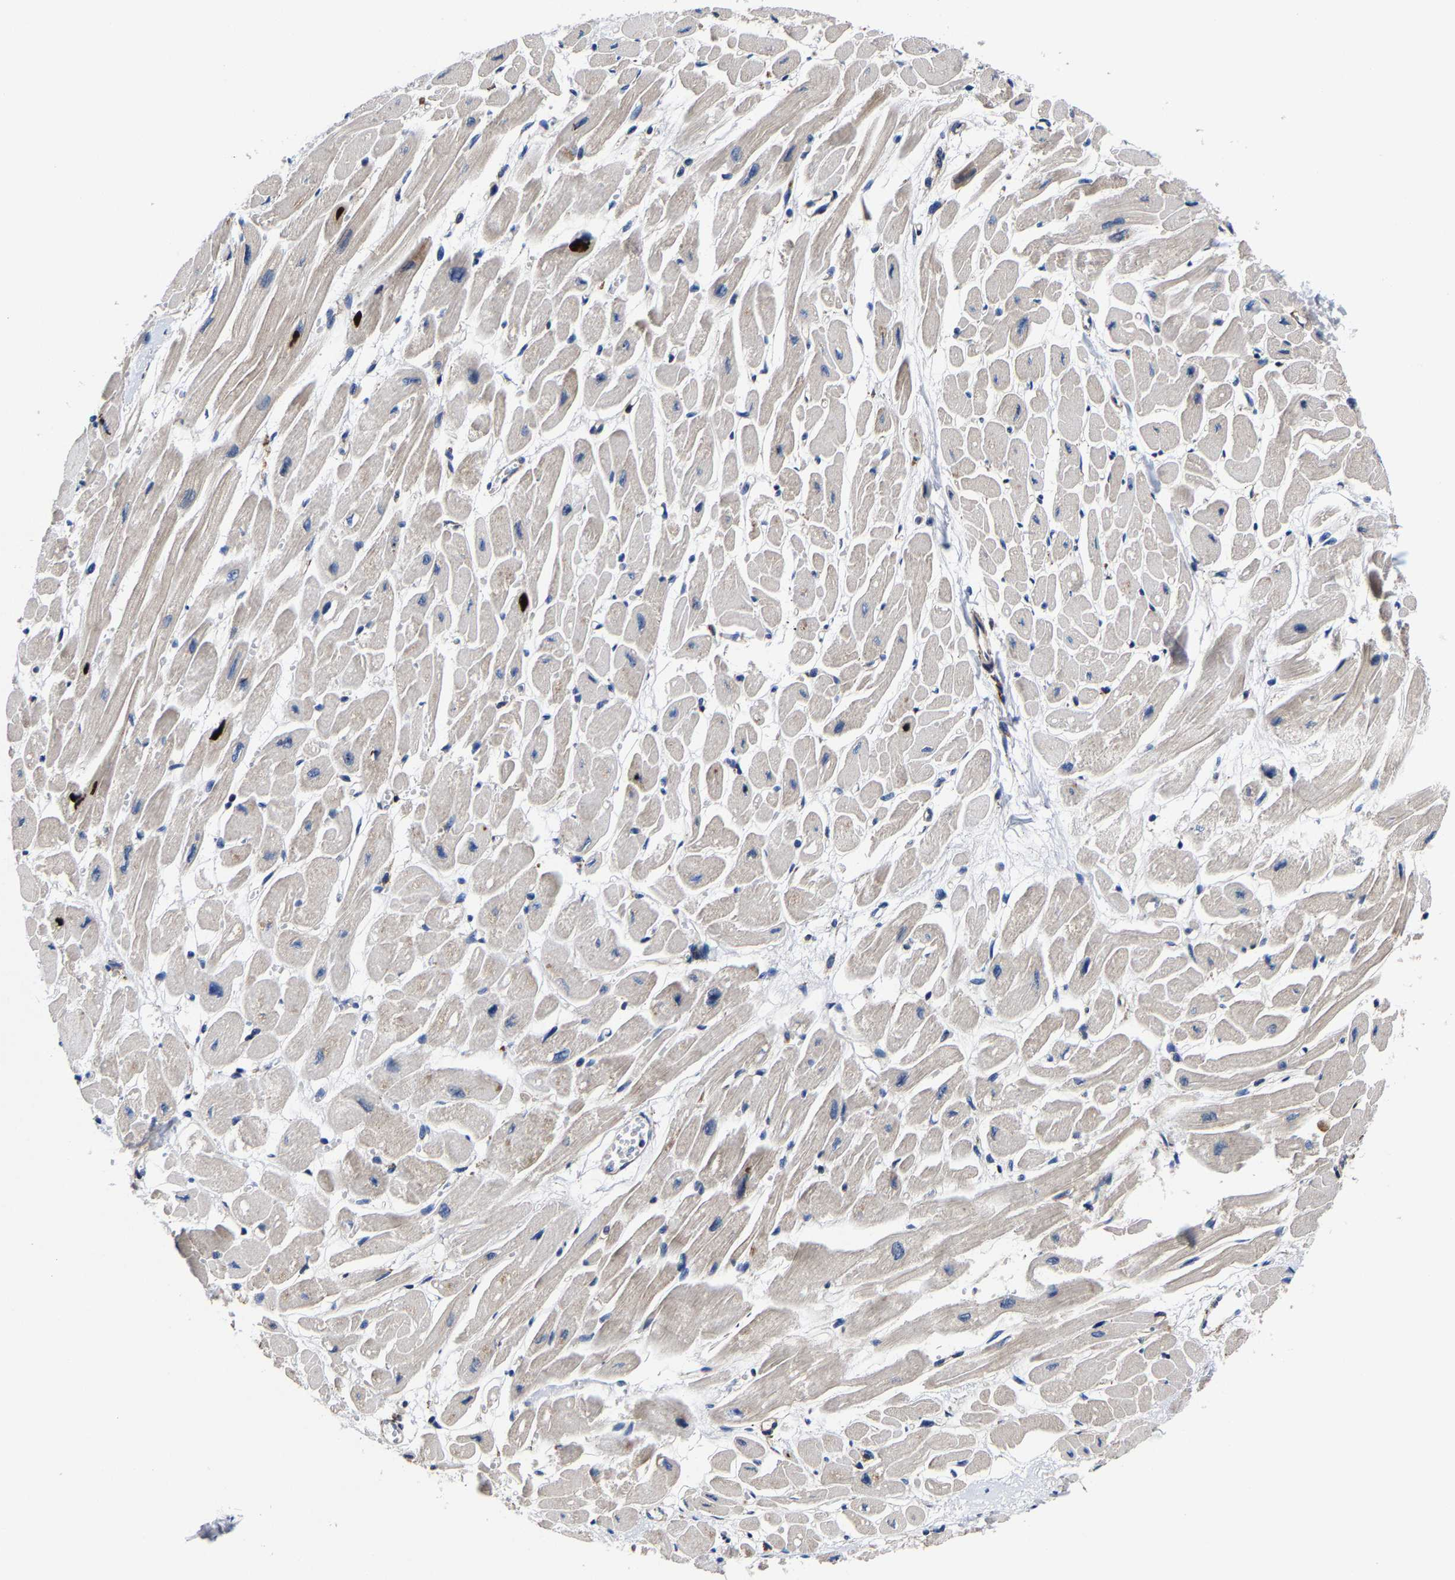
{"staining": {"intensity": "weak", "quantity": "25%-75%", "location": "cytoplasmic/membranous"}, "tissue": "heart muscle", "cell_type": "Cardiomyocytes", "image_type": "normal", "snomed": [{"axis": "morphology", "description": "Normal tissue, NOS"}, {"axis": "topography", "description": "Heart"}], "caption": "IHC staining of unremarkable heart muscle, which demonstrates low levels of weak cytoplasmic/membranous expression in about 25%-75% of cardiomyocytes indicating weak cytoplasmic/membranous protein expression. The staining was performed using DAB (3,3'-diaminobenzidine) (brown) for protein detection and nuclei were counterstained in hematoxylin (blue).", "gene": "SLC12A2", "patient": {"sex": "female", "age": 54}}